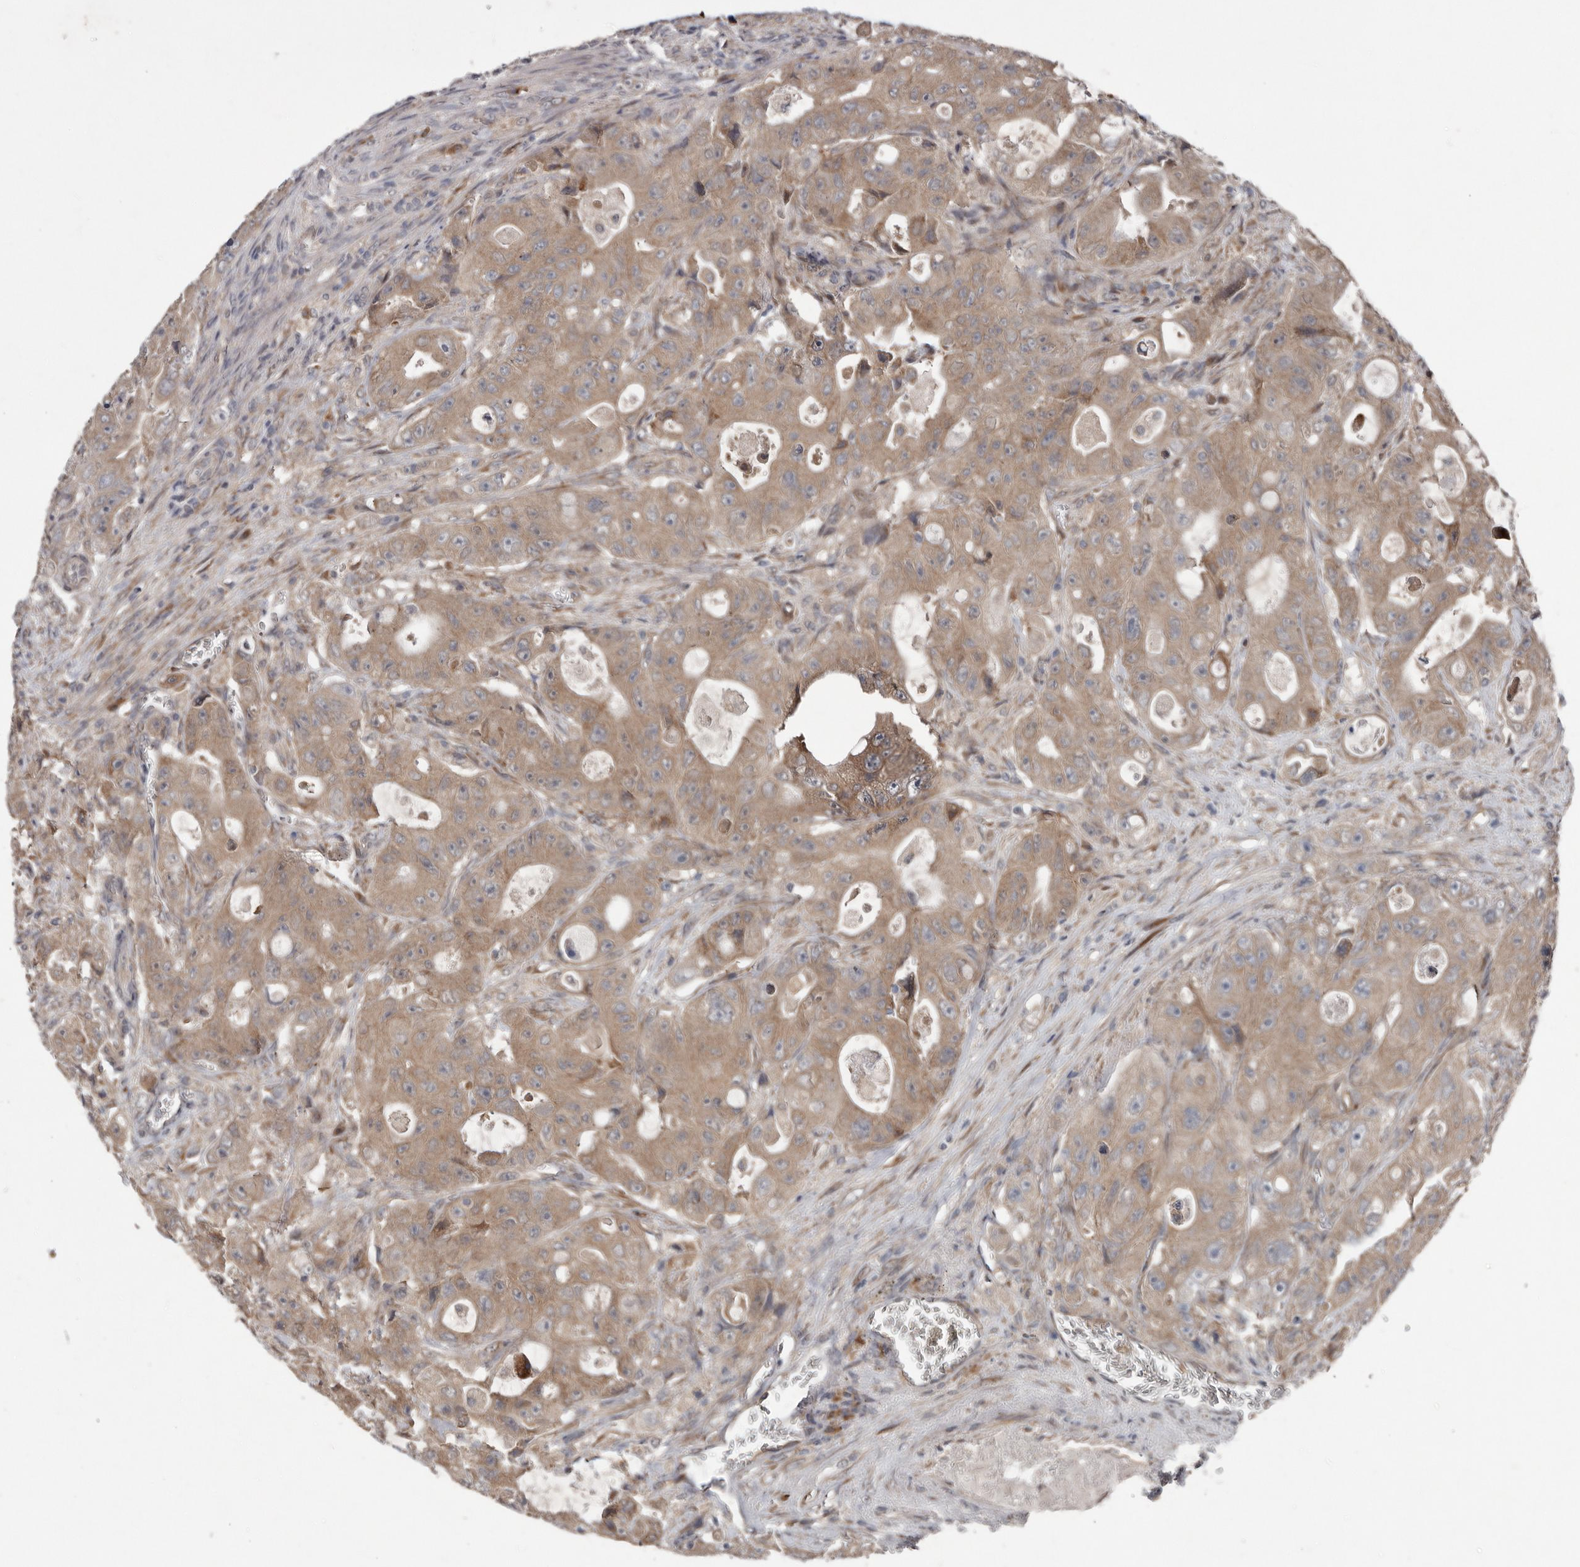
{"staining": {"intensity": "moderate", "quantity": ">75%", "location": "cytoplasmic/membranous"}, "tissue": "colorectal cancer", "cell_type": "Tumor cells", "image_type": "cancer", "snomed": [{"axis": "morphology", "description": "Adenocarcinoma, NOS"}, {"axis": "topography", "description": "Colon"}], "caption": "Protein expression analysis of colorectal cancer reveals moderate cytoplasmic/membranous expression in about >75% of tumor cells.", "gene": "CHML", "patient": {"sex": "female", "age": 46}}